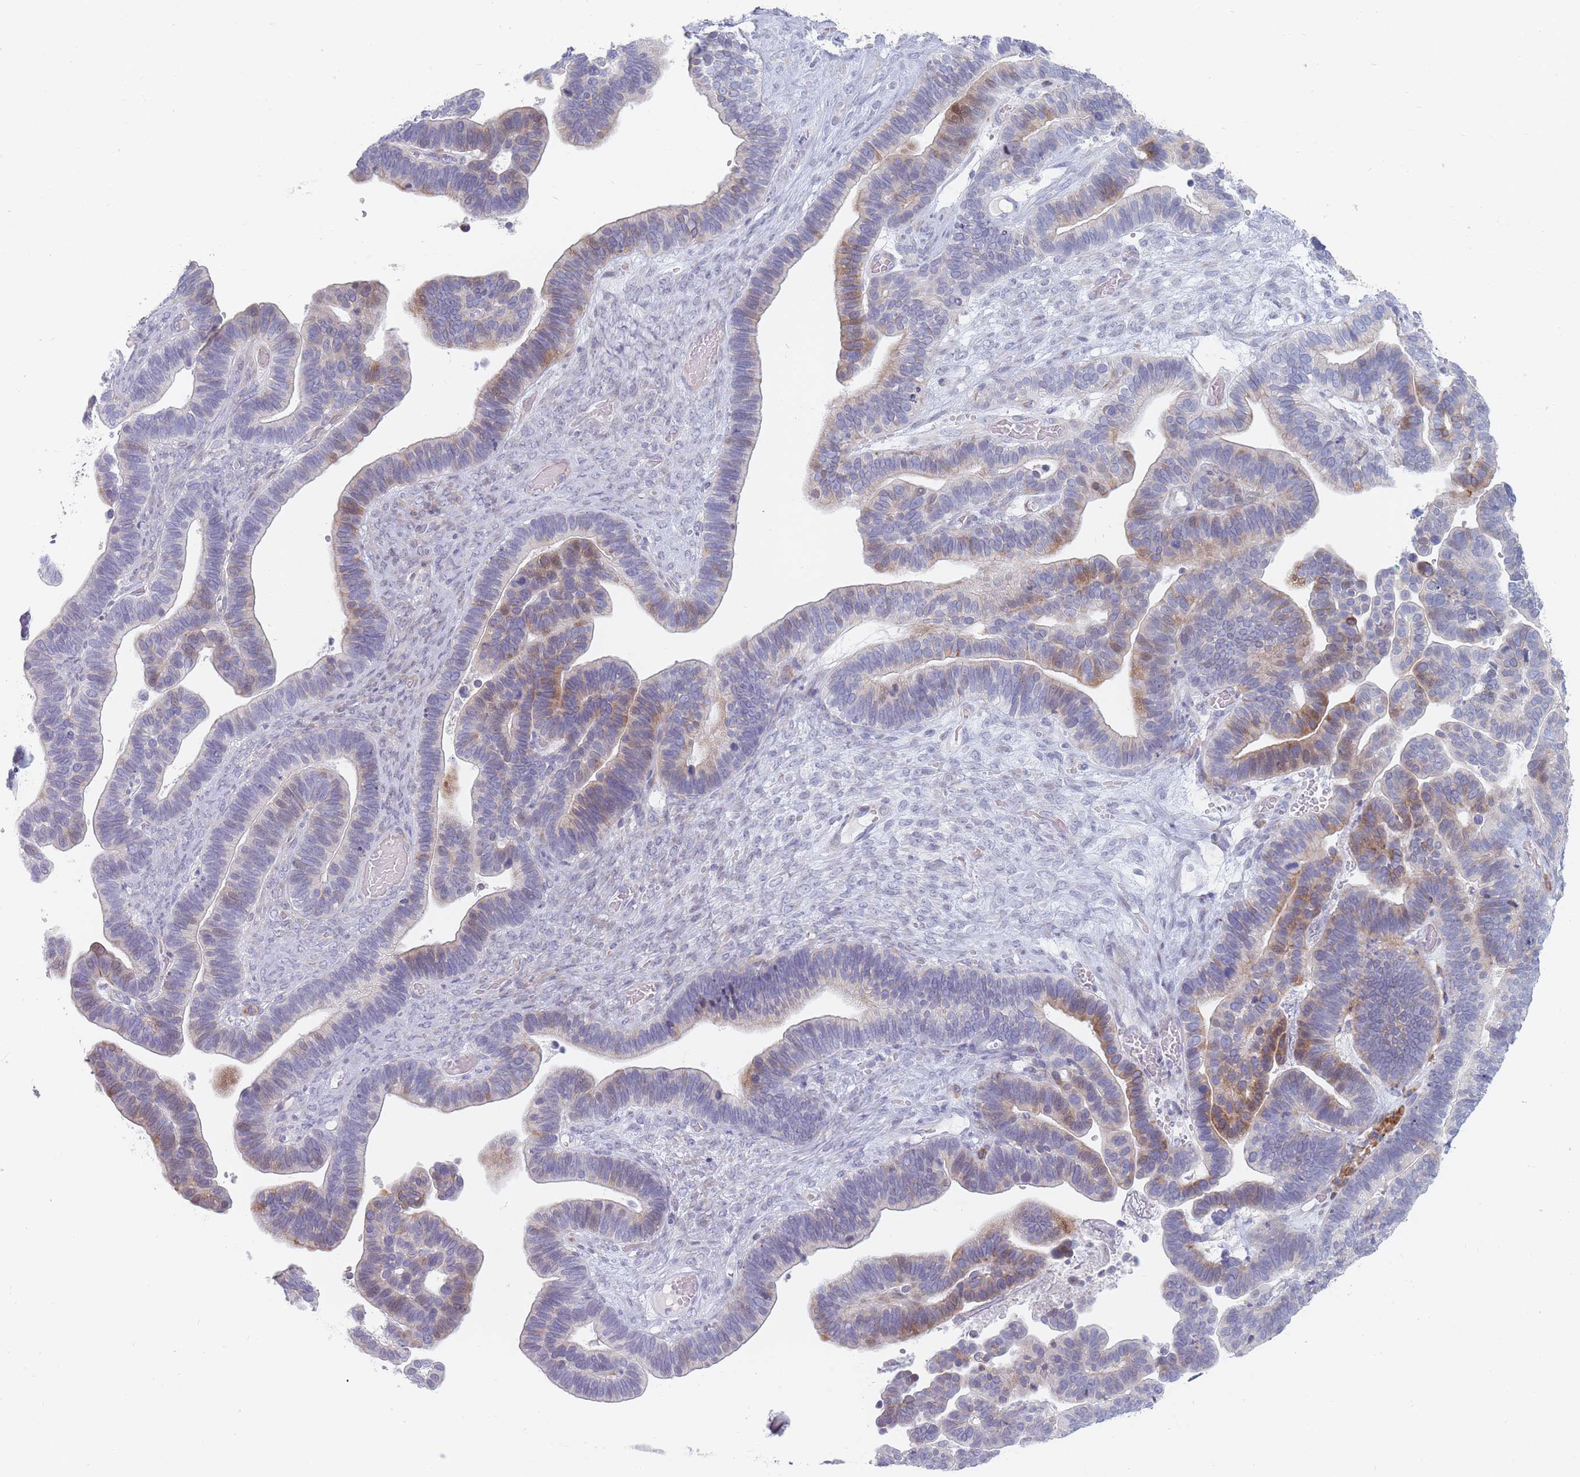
{"staining": {"intensity": "moderate", "quantity": "<25%", "location": "cytoplasmic/membranous"}, "tissue": "ovarian cancer", "cell_type": "Tumor cells", "image_type": "cancer", "snomed": [{"axis": "morphology", "description": "Cystadenocarcinoma, serous, NOS"}, {"axis": "topography", "description": "Ovary"}], "caption": "This photomicrograph exhibits immunohistochemistry staining of ovarian cancer (serous cystadenocarcinoma), with low moderate cytoplasmic/membranous expression in about <25% of tumor cells.", "gene": "SPATS1", "patient": {"sex": "female", "age": 56}}